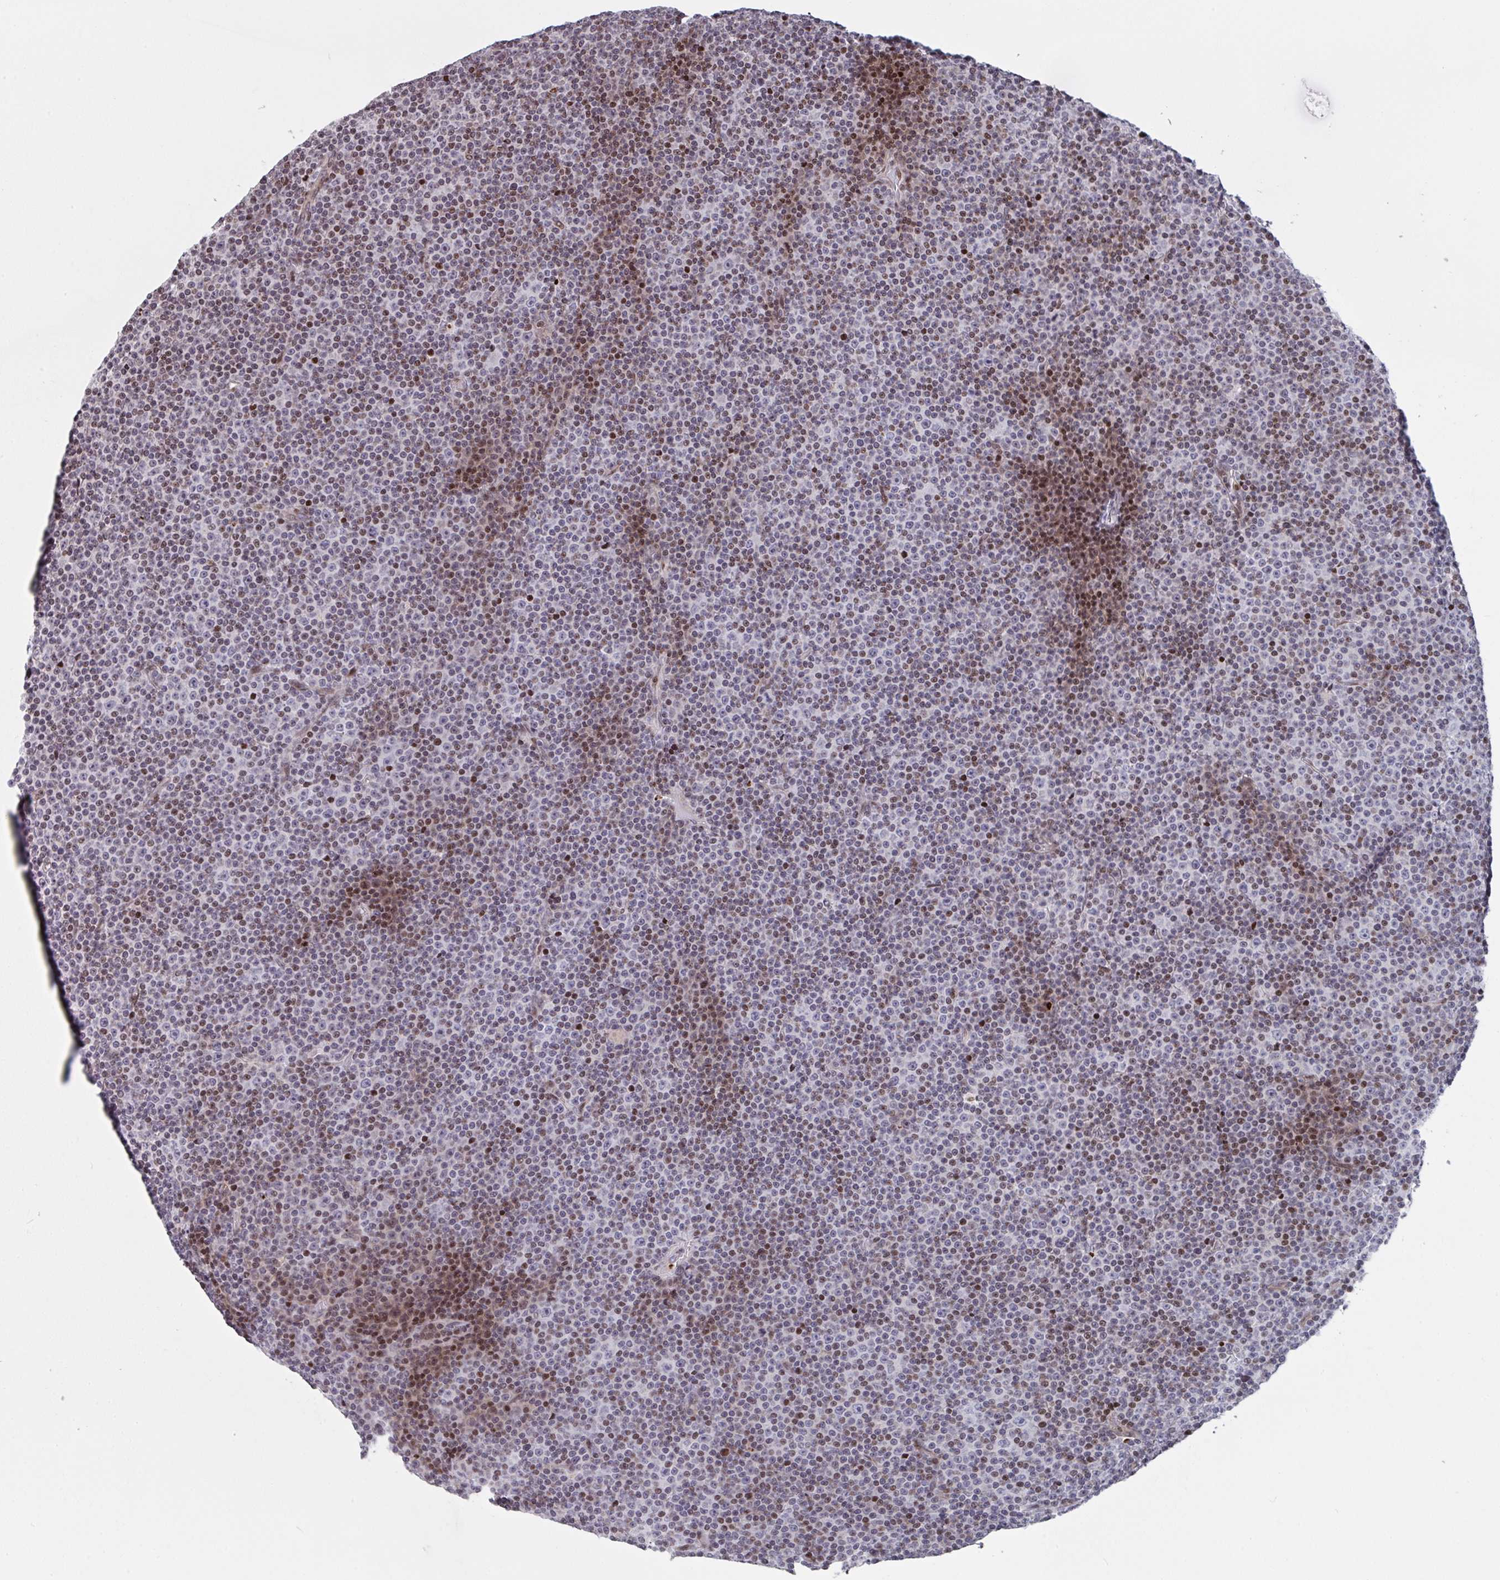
{"staining": {"intensity": "moderate", "quantity": "25%-75%", "location": "nuclear"}, "tissue": "lymphoma", "cell_type": "Tumor cells", "image_type": "cancer", "snomed": [{"axis": "morphology", "description": "Malignant lymphoma, non-Hodgkin's type, Low grade"}, {"axis": "topography", "description": "Lymph node"}], "caption": "This photomicrograph displays immunohistochemistry (IHC) staining of human lymphoma, with medium moderate nuclear positivity in about 25%-75% of tumor cells.", "gene": "PCDHB8", "patient": {"sex": "female", "age": 67}}